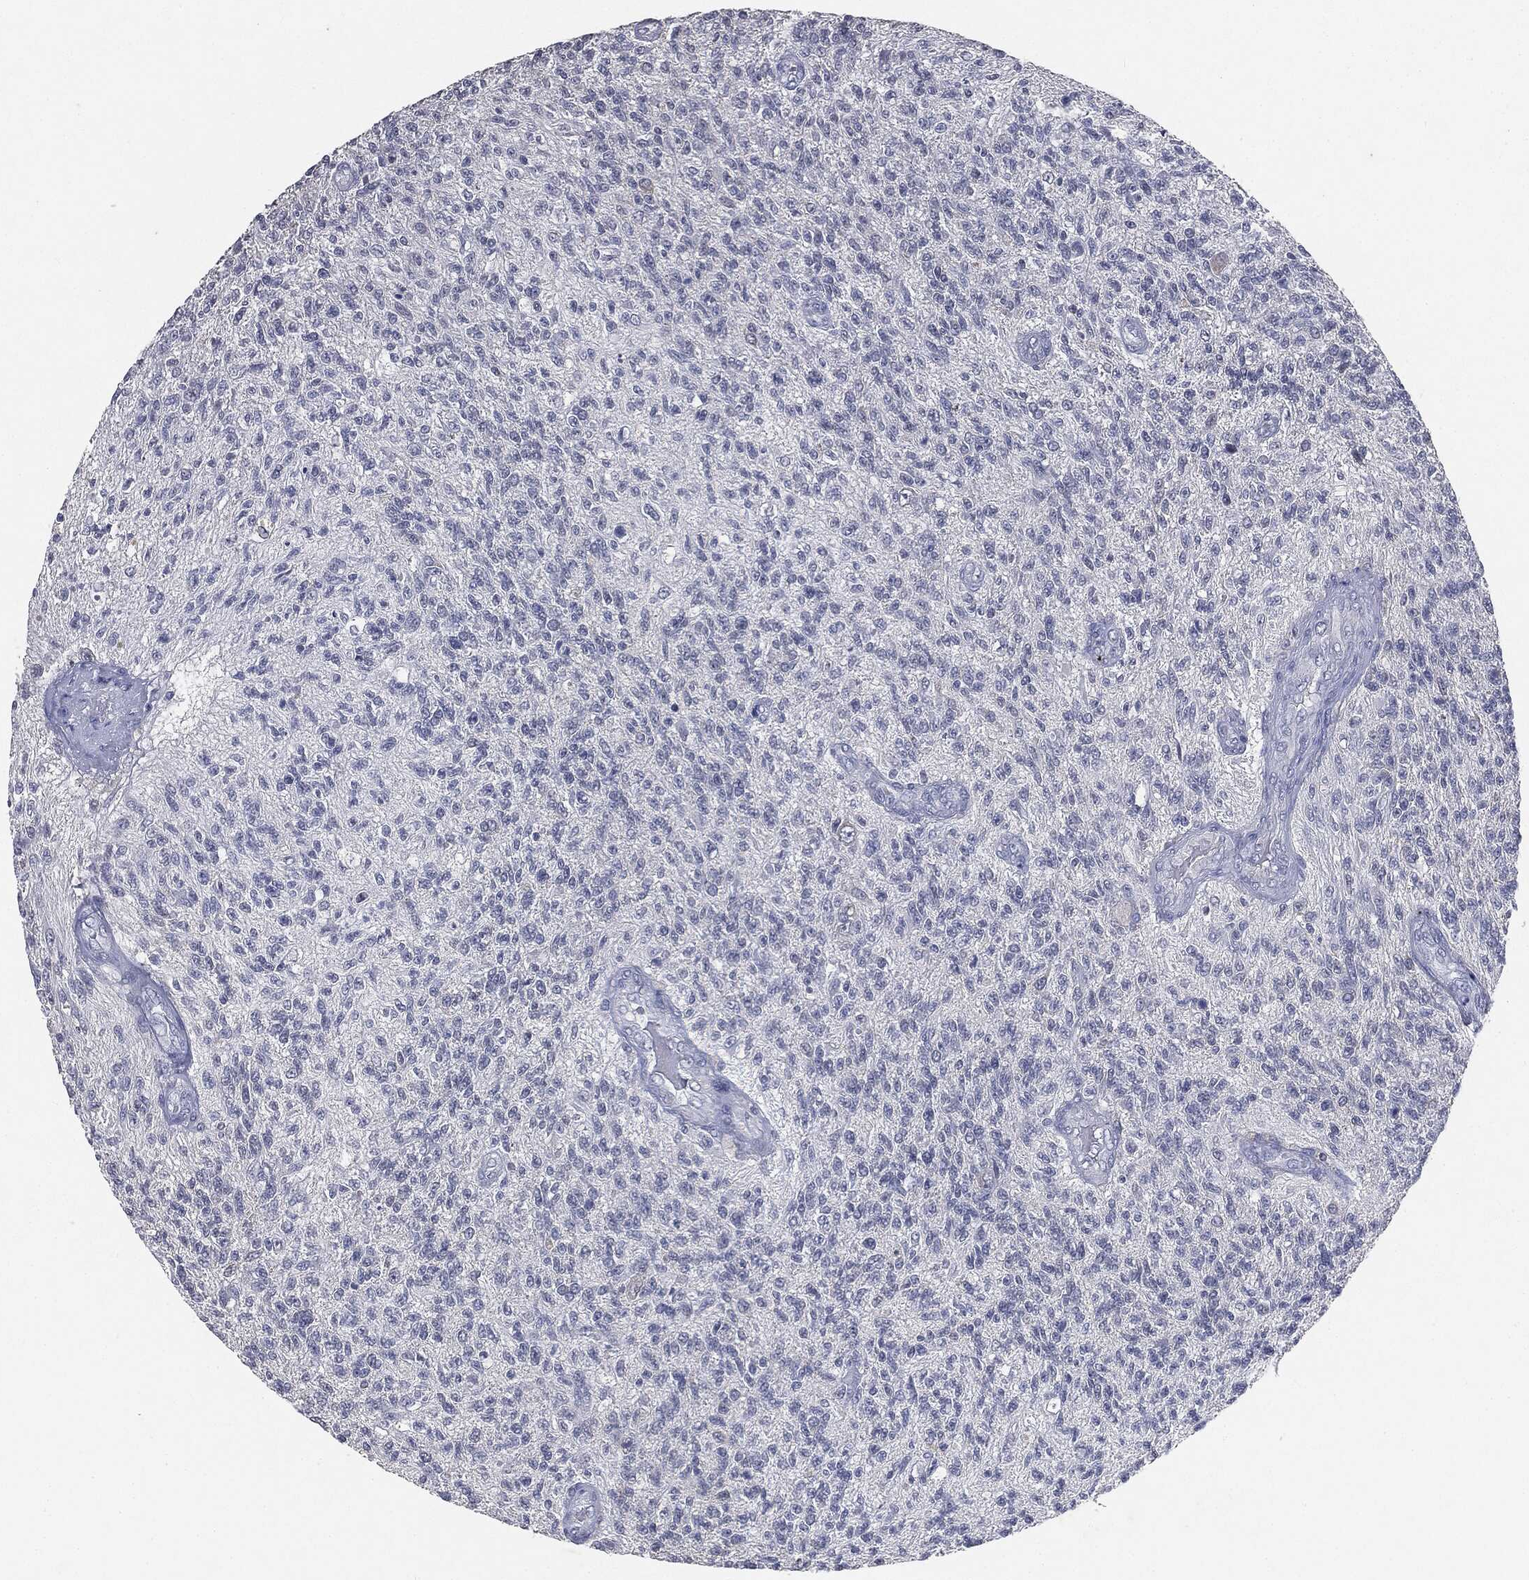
{"staining": {"intensity": "negative", "quantity": "none", "location": "none"}, "tissue": "glioma", "cell_type": "Tumor cells", "image_type": "cancer", "snomed": [{"axis": "morphology", "description": "Glioma, malignant, High grade"}, {"axis": "topography", "description": "Brain"}], "caption": "Malignant glioma (high-grade) was stained to show a protein in brown. There is no significant expression in tumor cells. Nuclei are stained in blue.", "gene": "SLC2A2", "patient": {"sex": "male", "age": 56}}